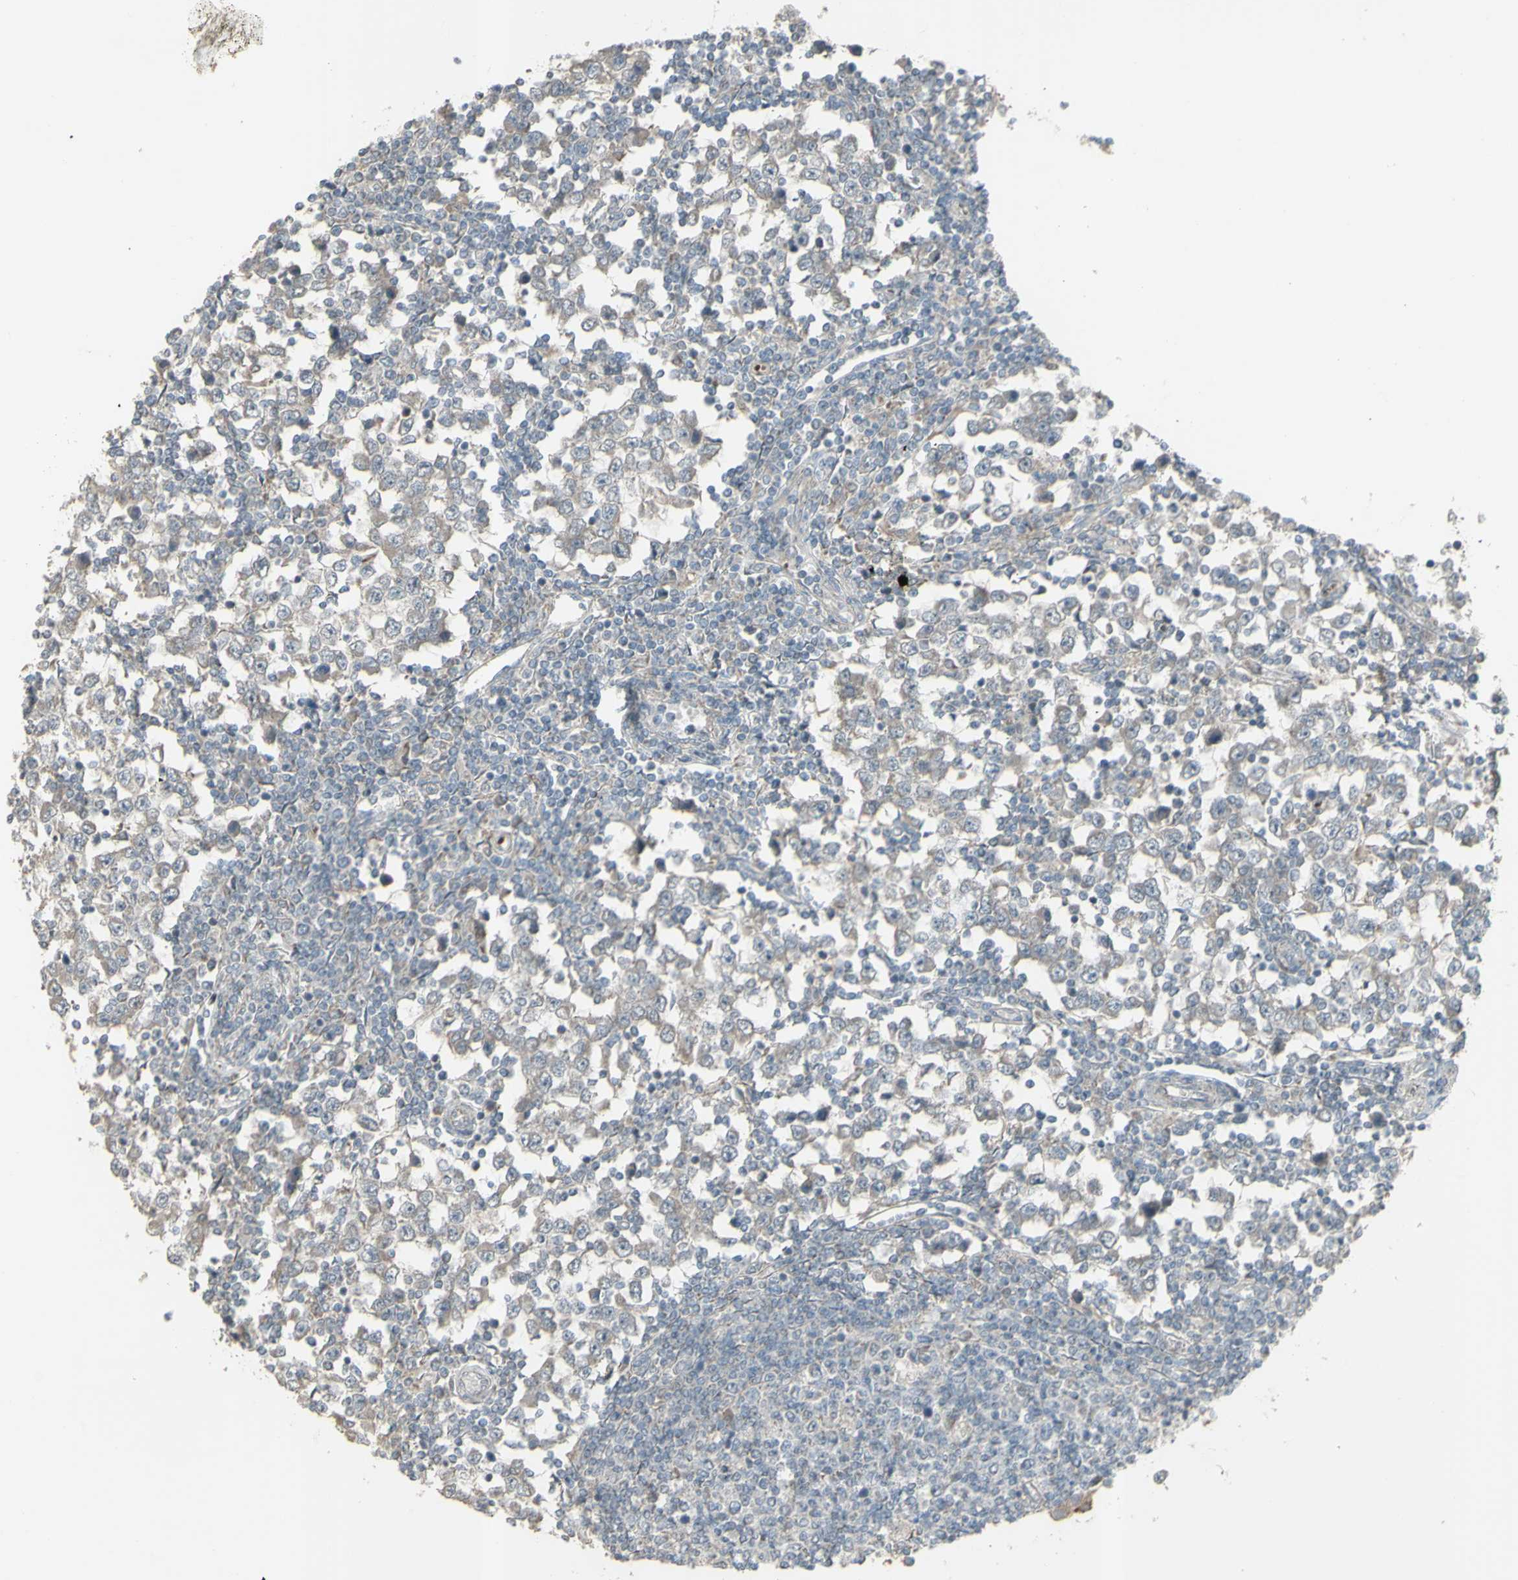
{"staining": {"intensity": "weak", "quantity": ">75%", "location": "cytoplasmic/membranous"}, "tissue": "testis cancer", "cell_type": "Tumor cells", "image_type": "cancer", "snomed": [{"axis": "morphology", "description": "Seminoma, NOS"}, {"axis": "topography", "description": "Testis"}], "caption": "A photomicrograph of human testis cancer stained for a protein displays weak cytoplasmic/membranous brown staining in tumor cells. The protein is stained brown, and the nuclei are stained in blue (DAB IHC with brightfield microscopy, high magnification).", "gene": "GRAMD1B", "patient": {"sex": "male", "age": 65}}